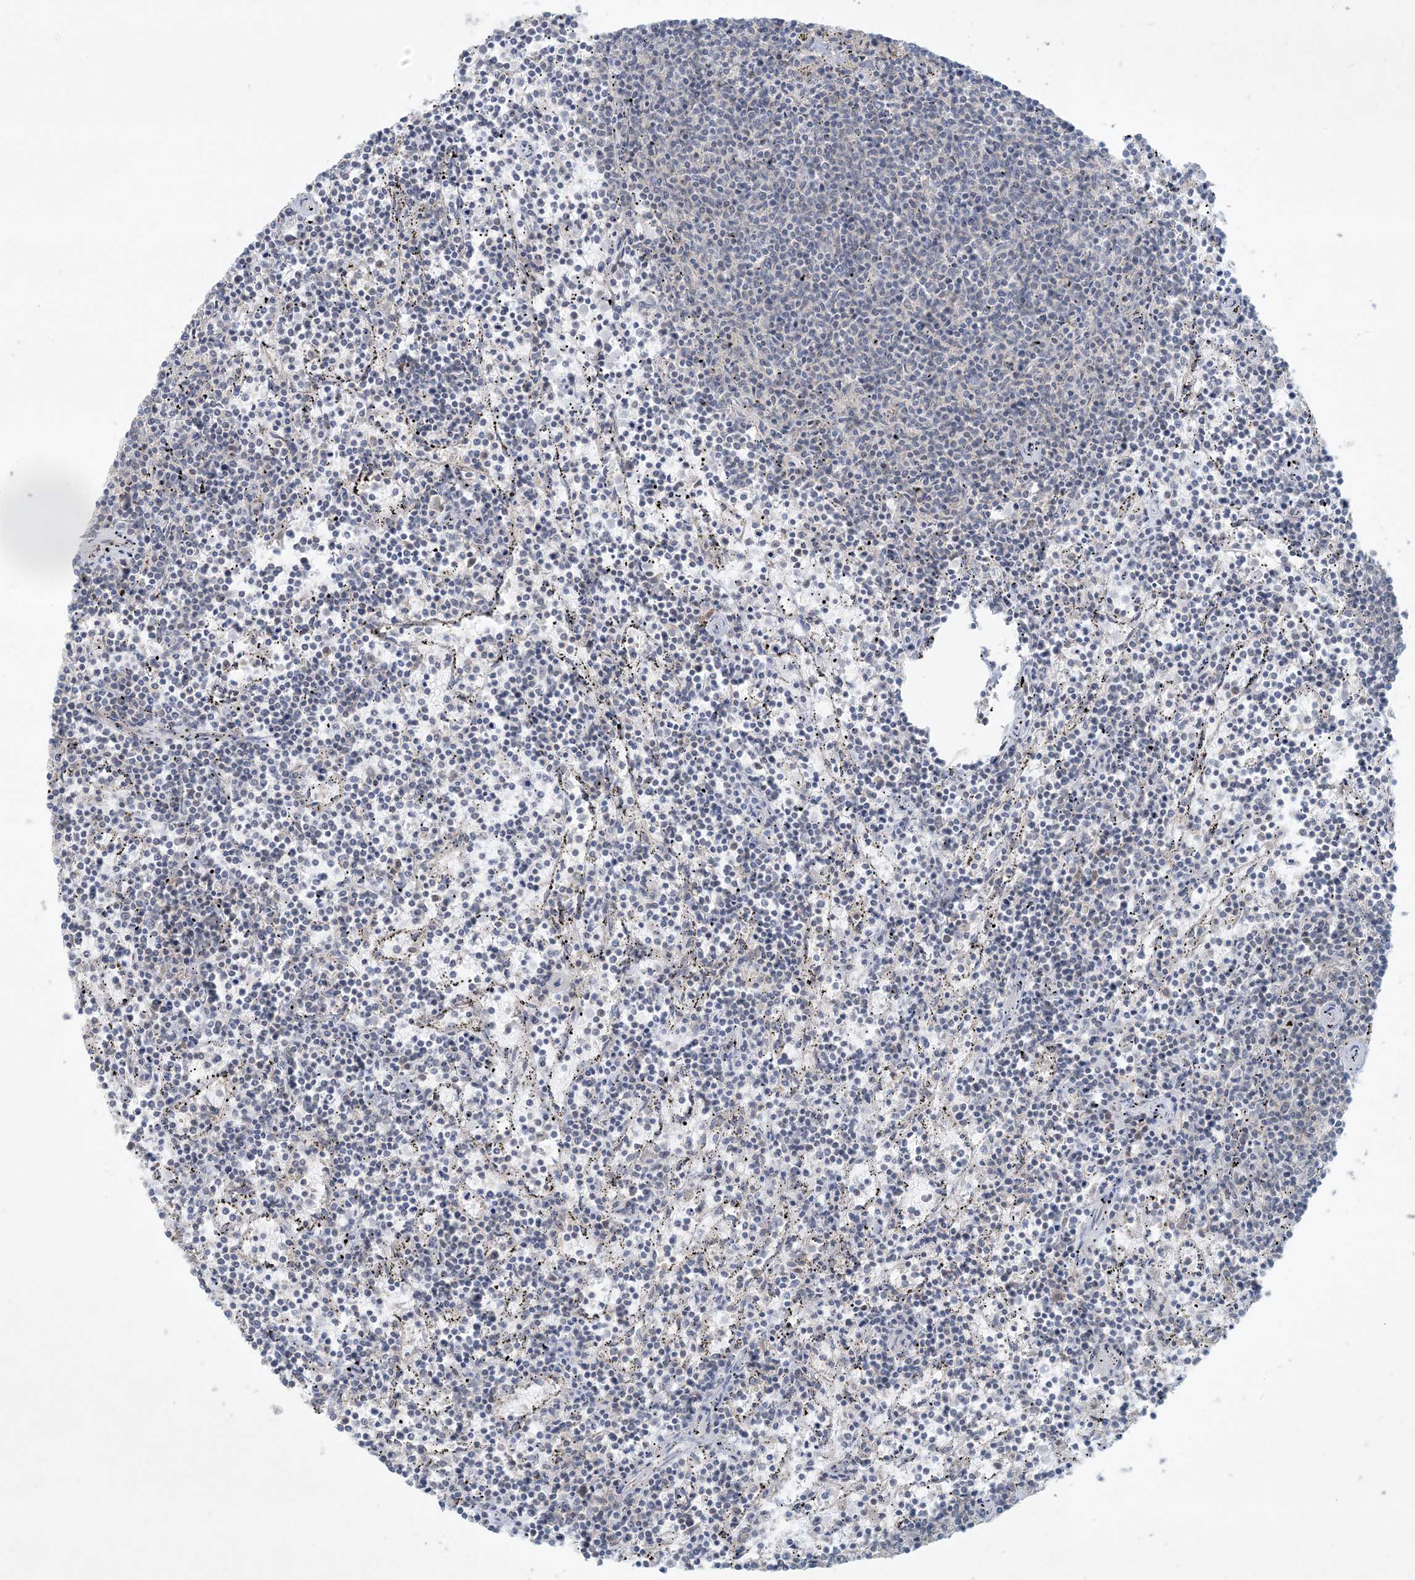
{"staining": {"intensity": "negative", "quantity": "none", "location": "none"}, "tissue": "lymphoma", "cell_type": "Tumor cells", "image_type": "cancer", "snomed": [{"axis": "morphology", "description": "Malignant lymphoma, non-Hodgkin's type, Low grade"}, {"axis": "topography", "description": "Spleen"}], "caption": "Immunohistochemistry of low-grade malignant lymphoma, non-Hodgkin's type reveals no positivity in tumor cells.", "gene": "BCORL1", "patient": {"sex": "female", "age": 50}}